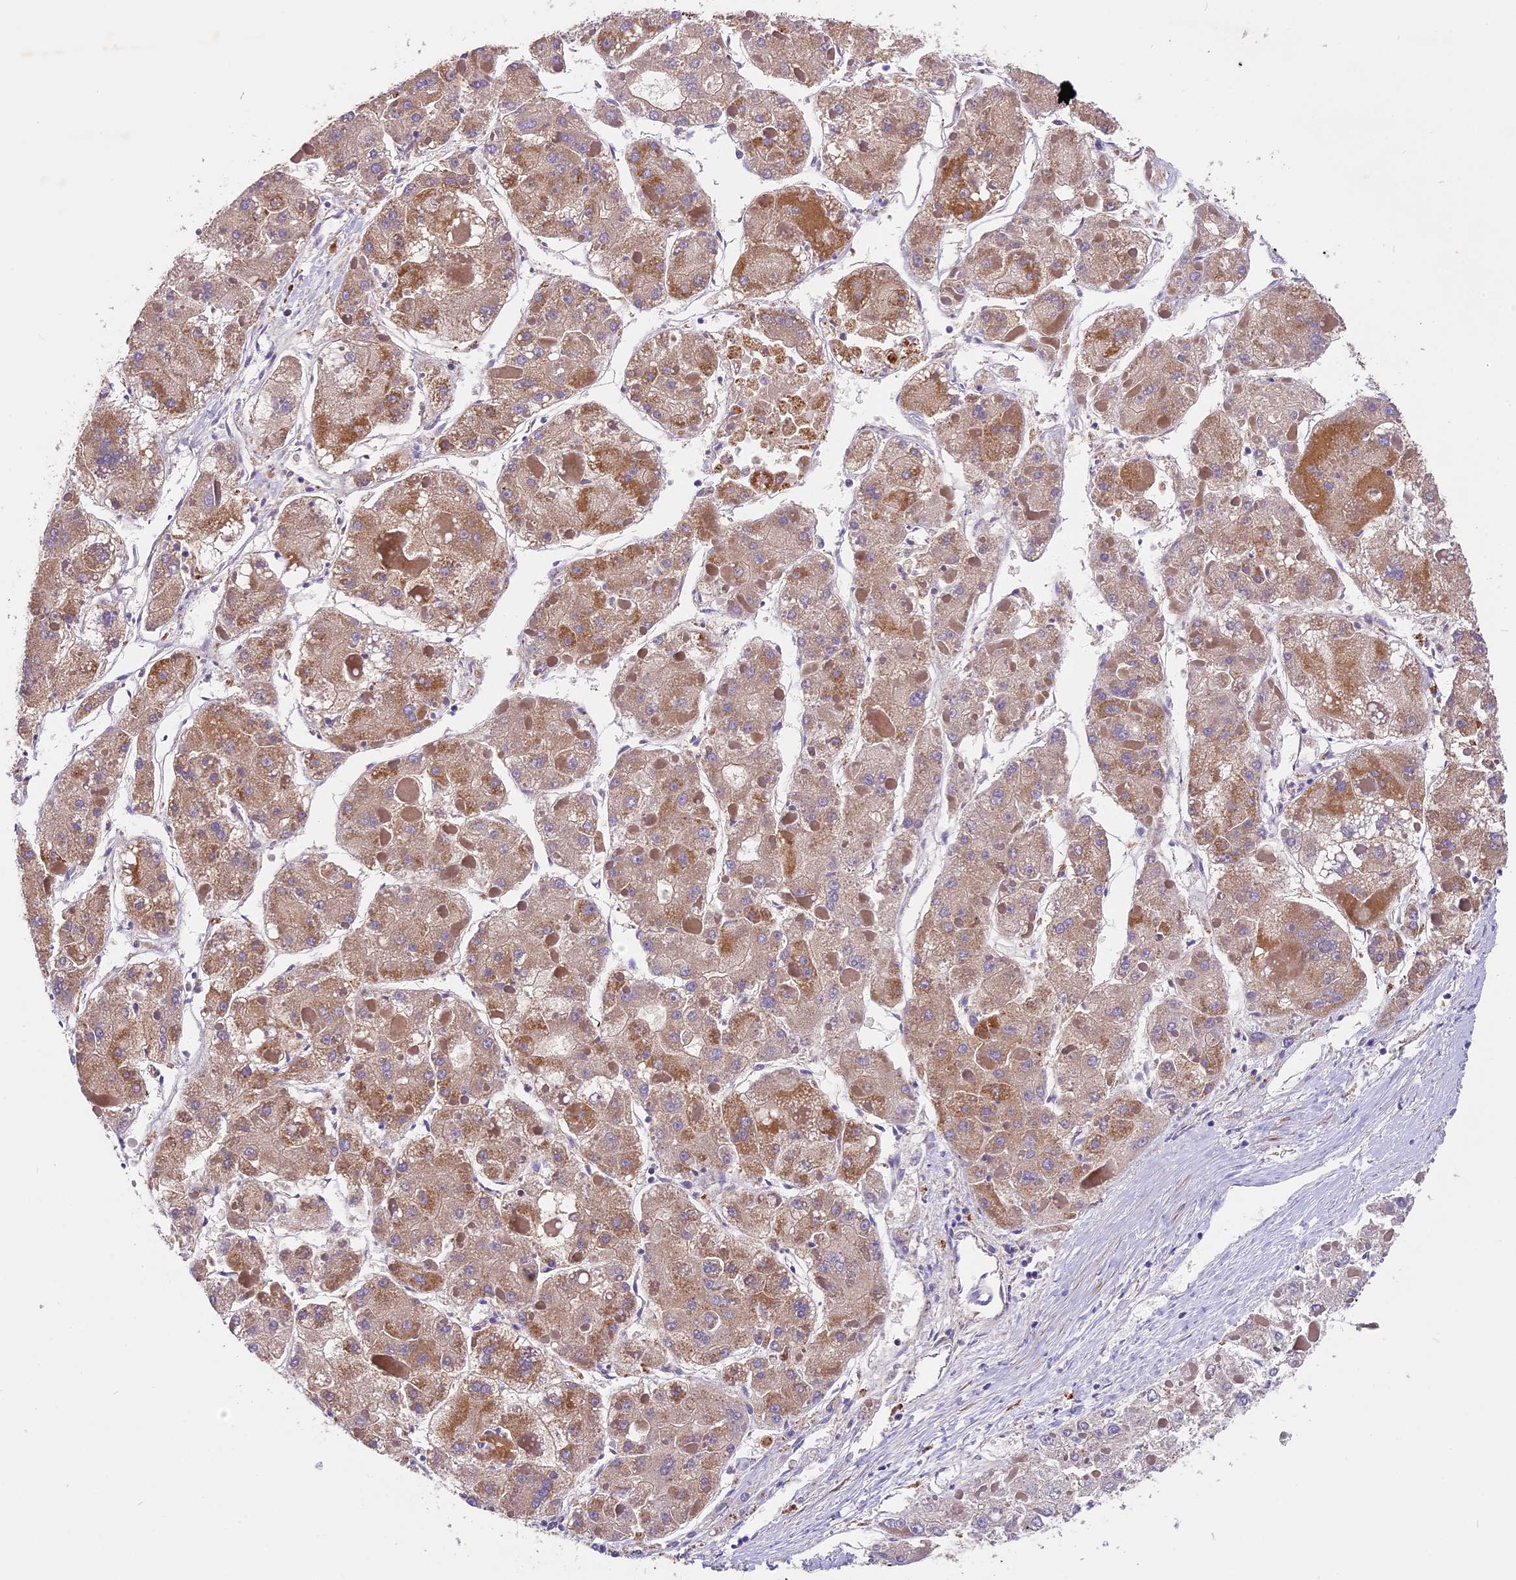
{"staining": {"intensity": "moderate", "quantity": "25%-75%", "location": "cytoplasmic/membranous"}, "tissue": "liver cancer", "cell_type": "Tumor cells", "image_type": "cancer", "snomed": [{"axis": "morphology", "description": "Carcinoma, Hepatocellular, NOS"}, {"axis": "topography", "description": "Liver"}], "caption": "DAB (3,3'-diaminobenzidine) immunohistochemical staining of liver cancer reveals moderate cytoplasmic/membranous protein expression in approximately 25%-75% of tumor cells. The protein is stained brown, and the nuclei are stained in blue (DAB (3,3'-diaminobenzidine) IHC with brightfield microscopy, high magnification).", "gene": "COPE", "patient": {"sex": "female", "age": 73}}